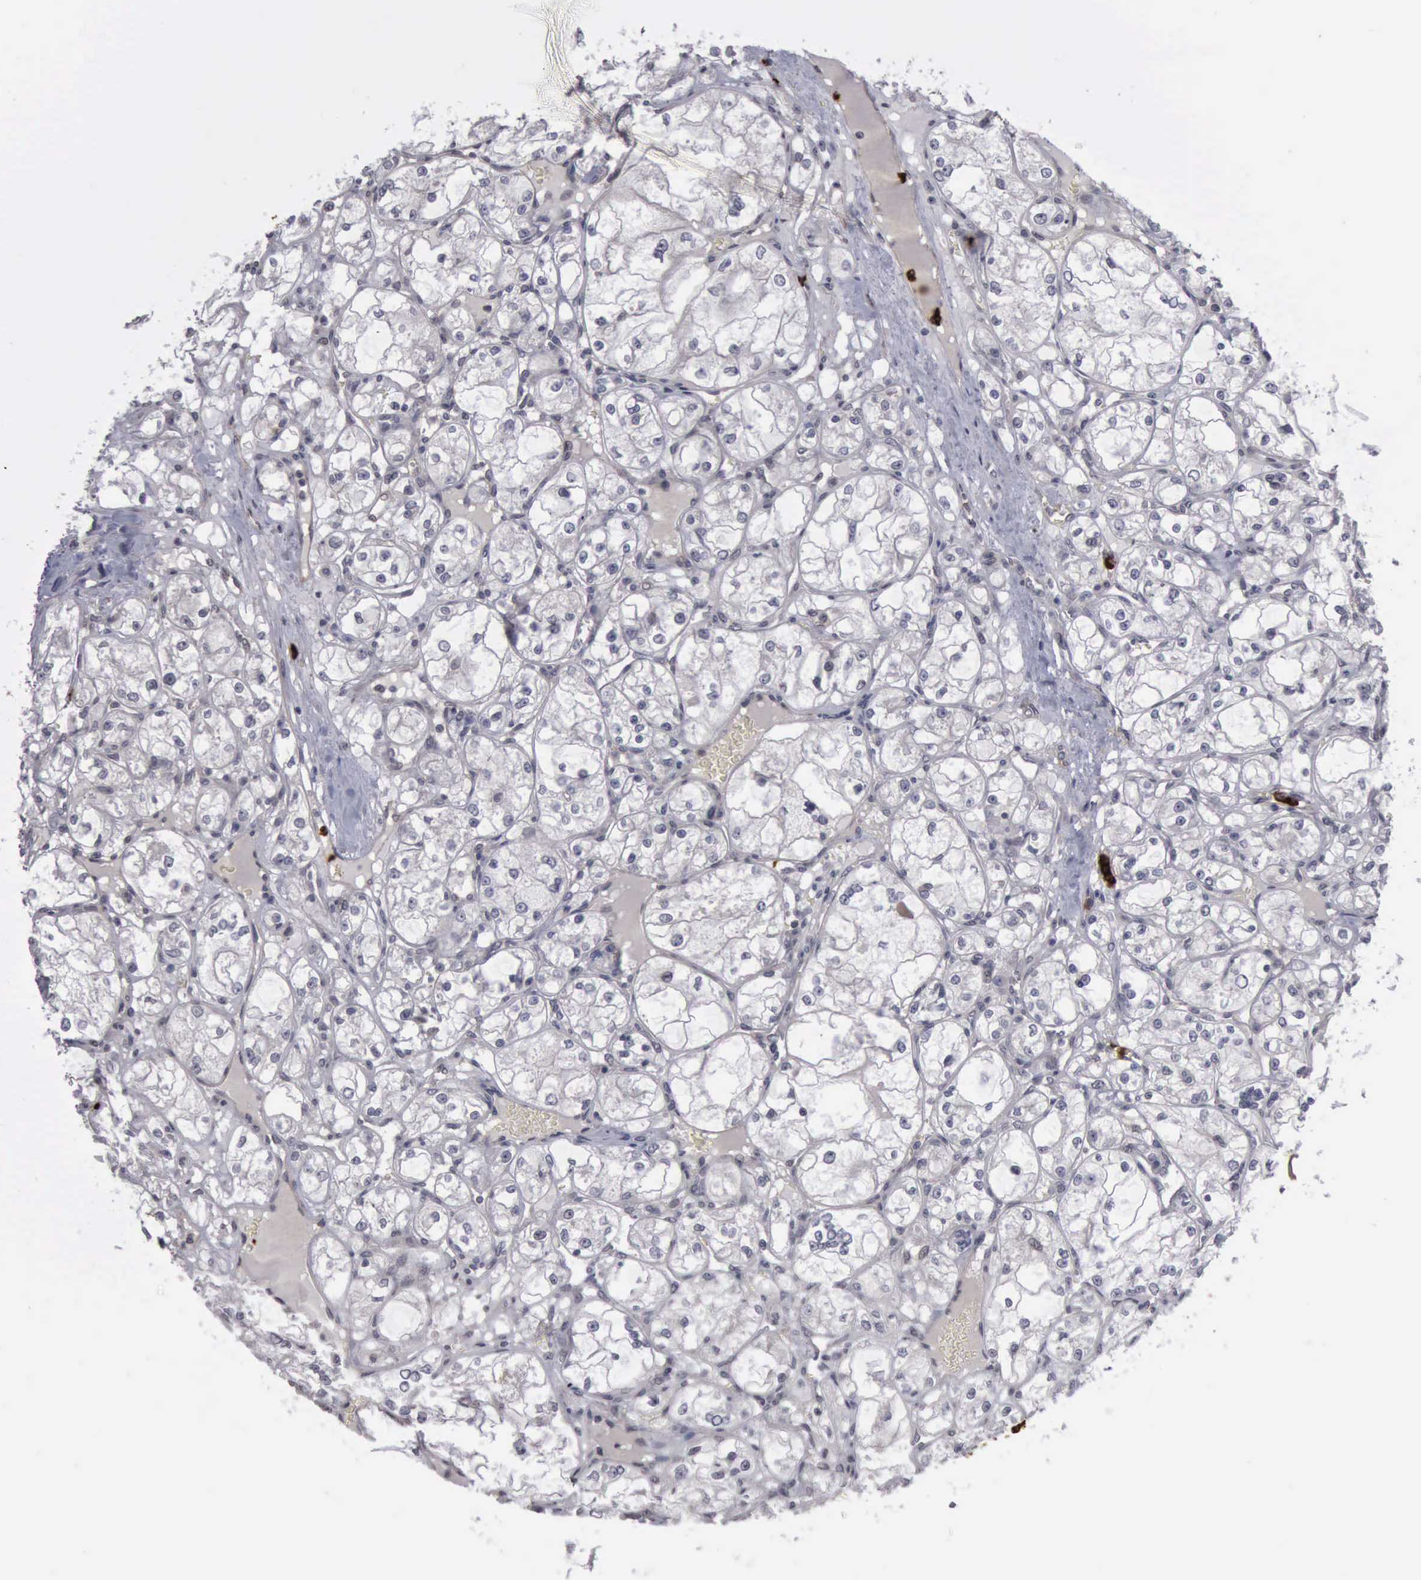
{"staining": {"intensity": "negative", "quantity": "none", "location": "none"}, "tissue": "renal cancer", "cell_type": "Tumor cells", "image_type": "cancer", "snomed": [{"axis": "morphology", "description": "Adenocarcinoma, NOS"}, {"axis": "topography", "description": "Kidney"}], "caption": "IHC of human renal adenocarcinoma reveals no positivity in tumor cells.", "gene": "MMP9", "patient": {"sex": "male", "age": 61}}